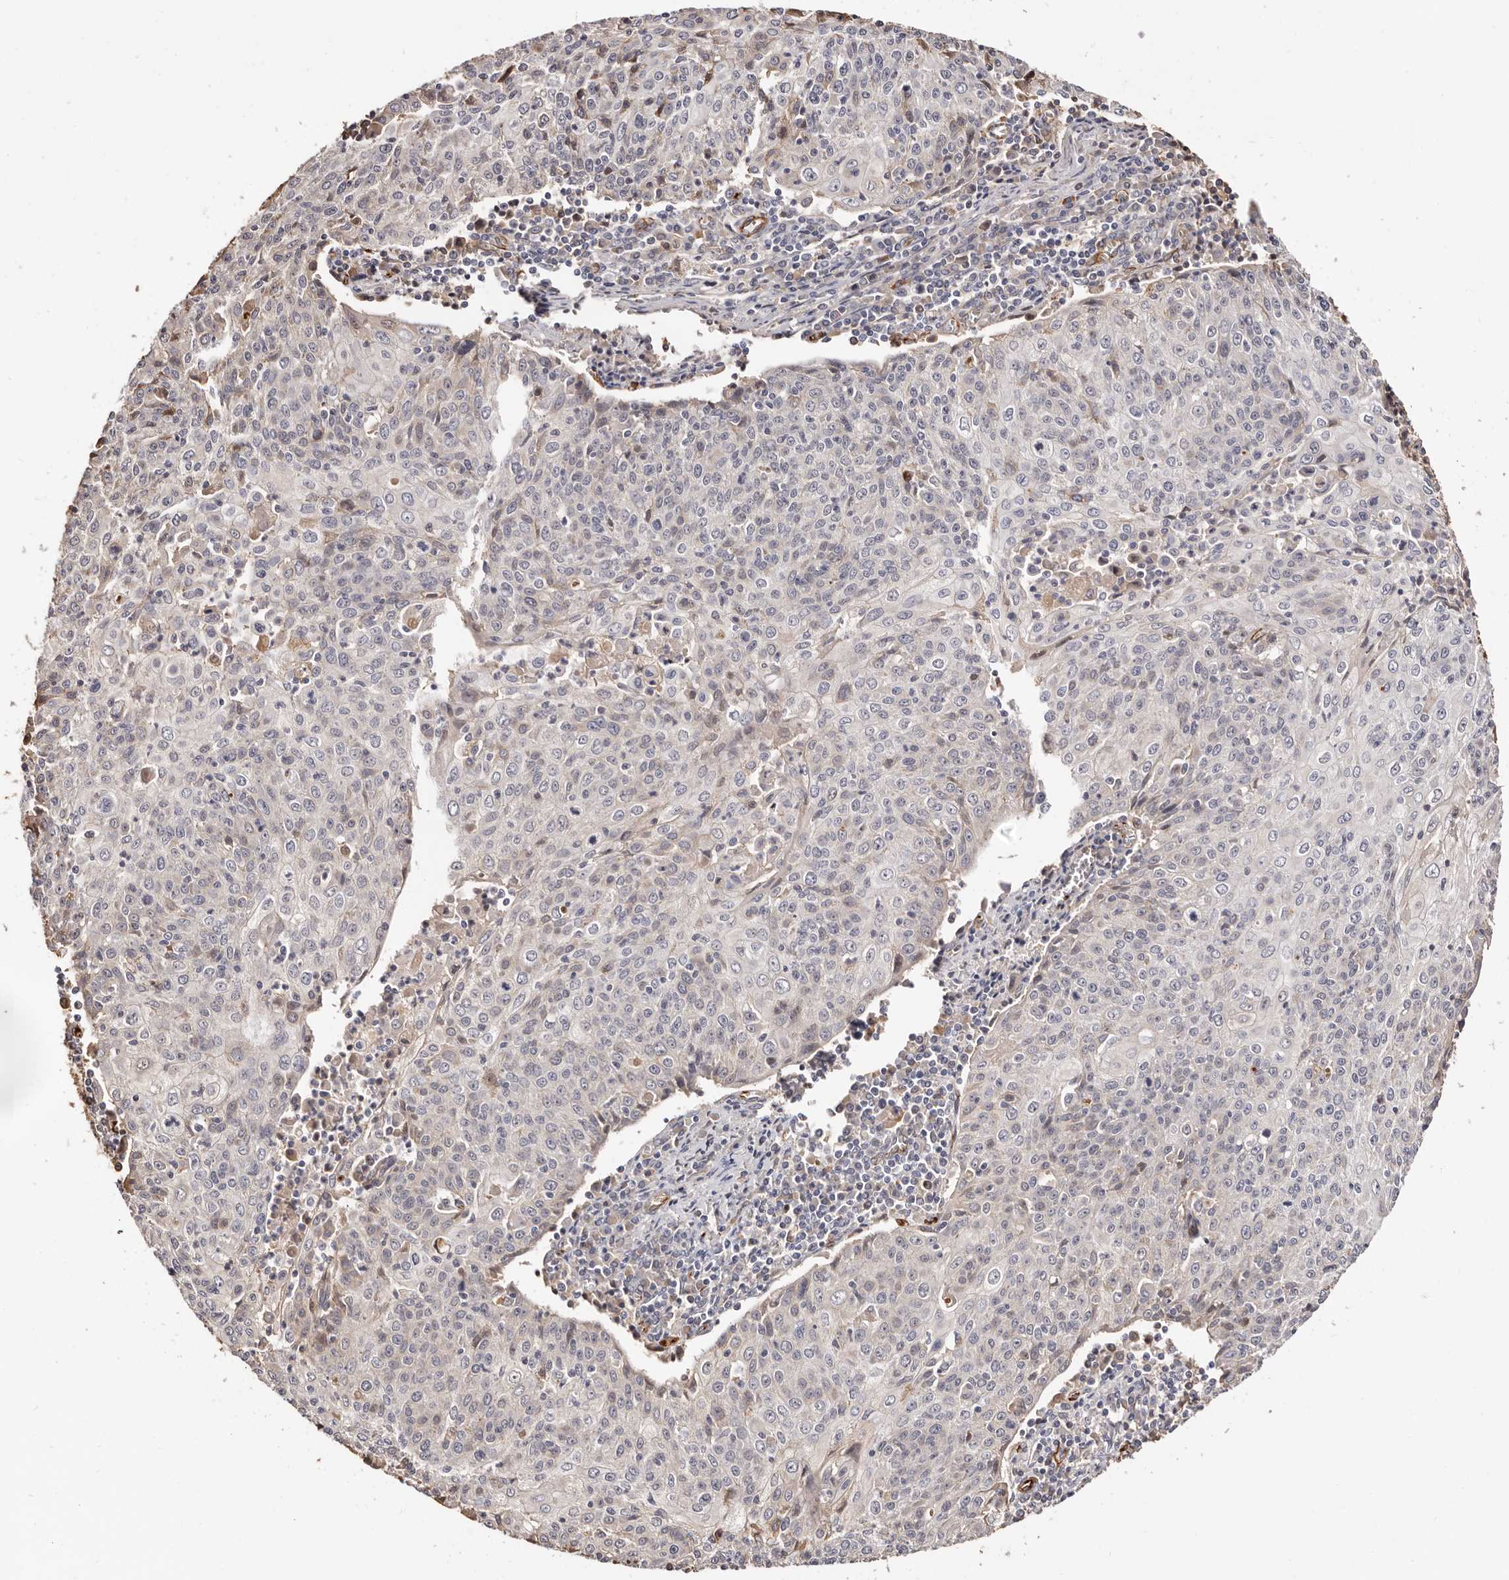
{"staining": {"intensity": "negative", "quantity": "none", "location": "none"}, "tissue": "cervical cancer", "cell_type": "Tumor cells", "image_type": "cancer", "snomed": [{"axis": "morphology", "description": "Squamous cell carcinoma, NOS"}, {"axis": "topography", "description": "Cervix"}], "caption": "Tumor cells show no significant protein positivity in cervical cancer.", "gene": "ZNF557", "patient": {"sex": "female", "age": 48}}